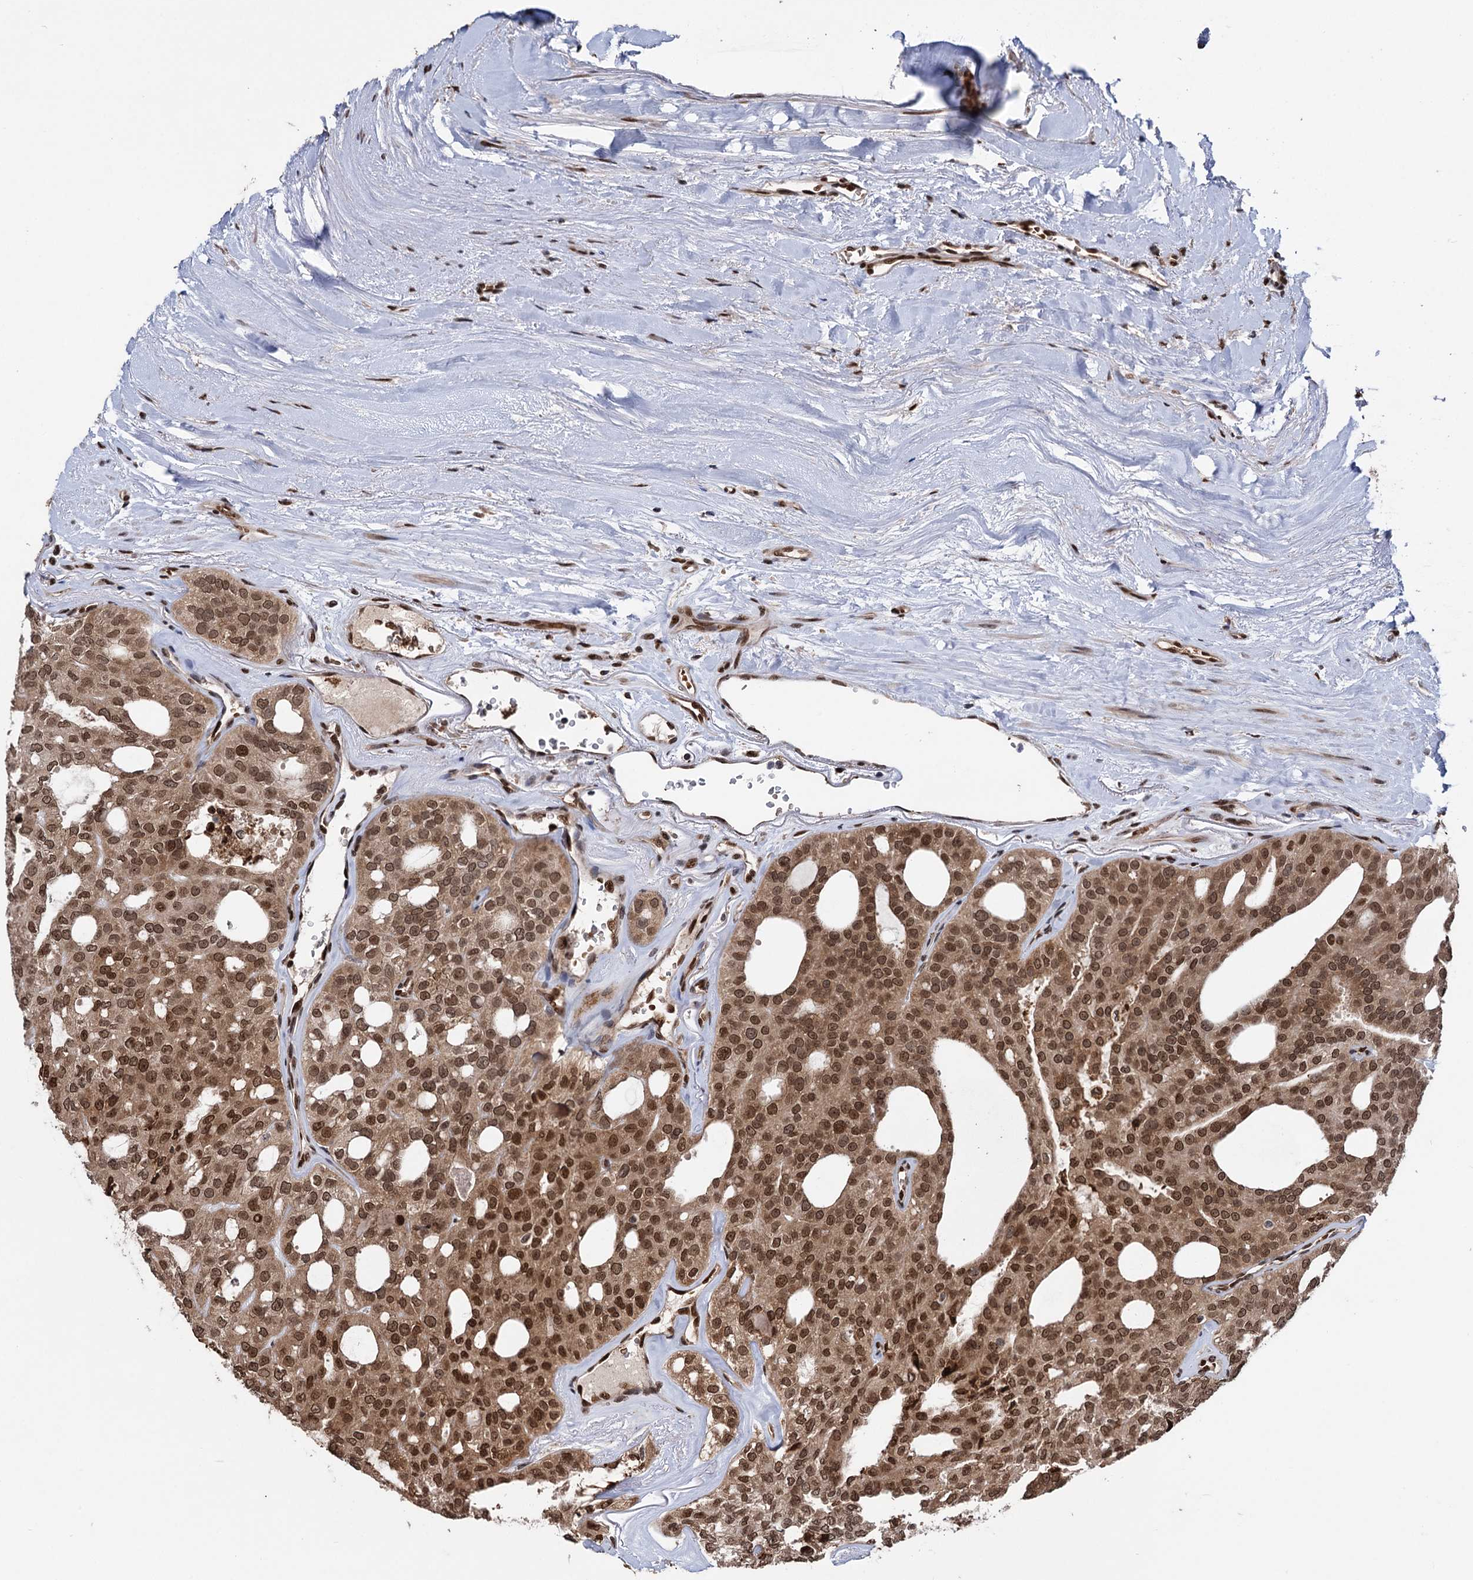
{"staining": {"intensity": "moderate", "quantity": ">75%", "location": "cytoplasmic/membranous,nuclear"}, "tissue": "thyroid cancer", "cell_type": "Tumor cells", "image_type": "cancer", "snomed": [{"axis": "morphology", "description": "Follicular adenoma carcinoma, NOS"}, {"axis": "topography", "description": "Thyroid gland"}], "caption": "Thyroid cancer (follicular adenoma carcinoma) stained with a protein marker shows moderate staining in tumor cells.", "gene": "MESD", "patient": {"sex": "male", "age": 75}}